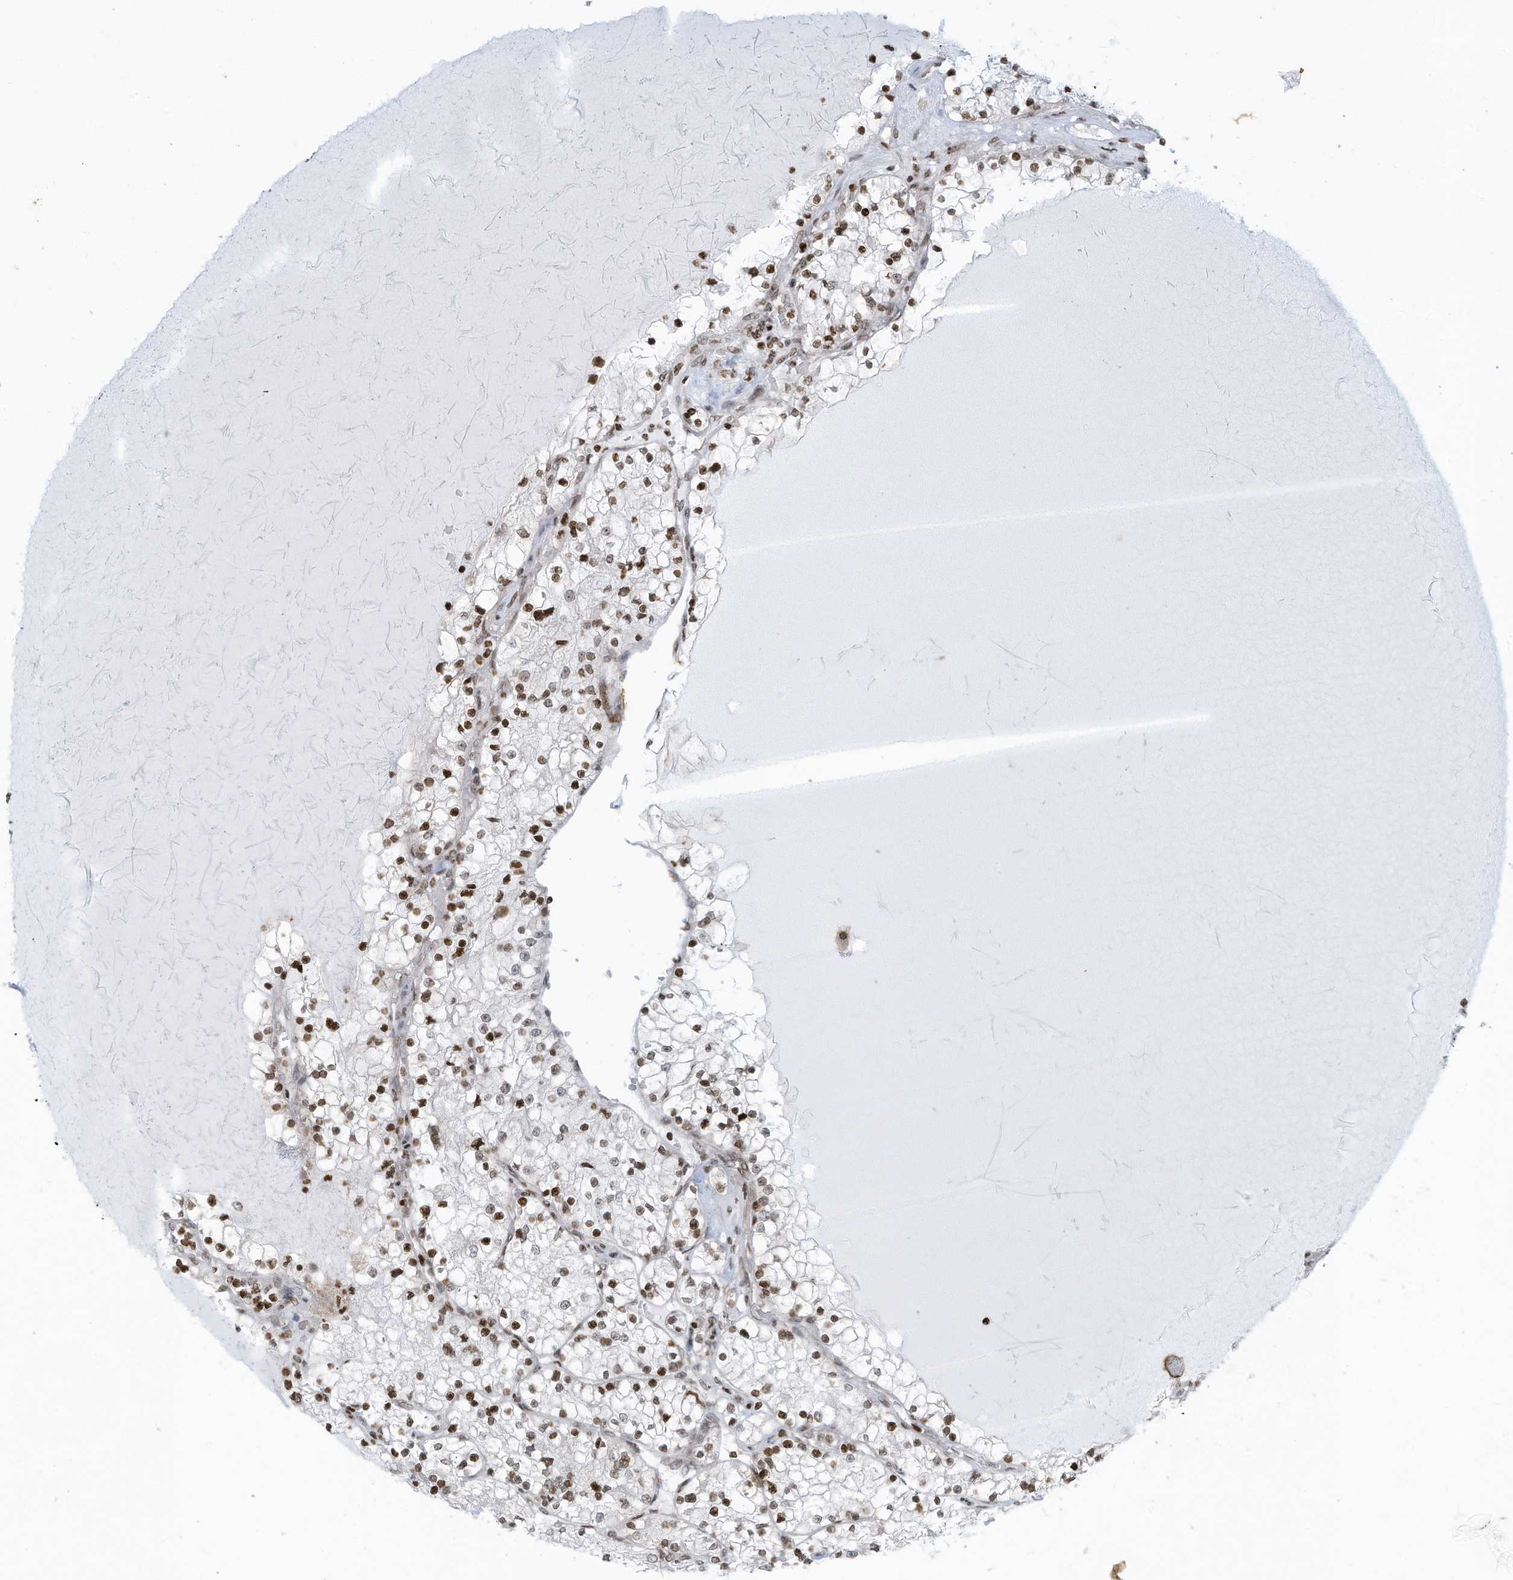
{"staining": {"intensity": "moderate", "quantity": ">75%", "location": "nuclear"}, "tissue": "renal cancer", "cell_type": "Tumor cells", "image_type": "cancer", "snomed": [{"axis": "morphology", "description": "Normal tissue, NOS"}, {"axis": "morphology", "description": "Adenocarcinoma, NOS"}, {"axis": "topography", "description": "Kidney"}], "caption": "Renal cancer (adenocarcinoma) stained for a protein (brown) reveals moderate nuclear positive expression in about >75% of tumor cells.", "gene": "ADI1", "patient": {"sex": "male", "age": 68}}